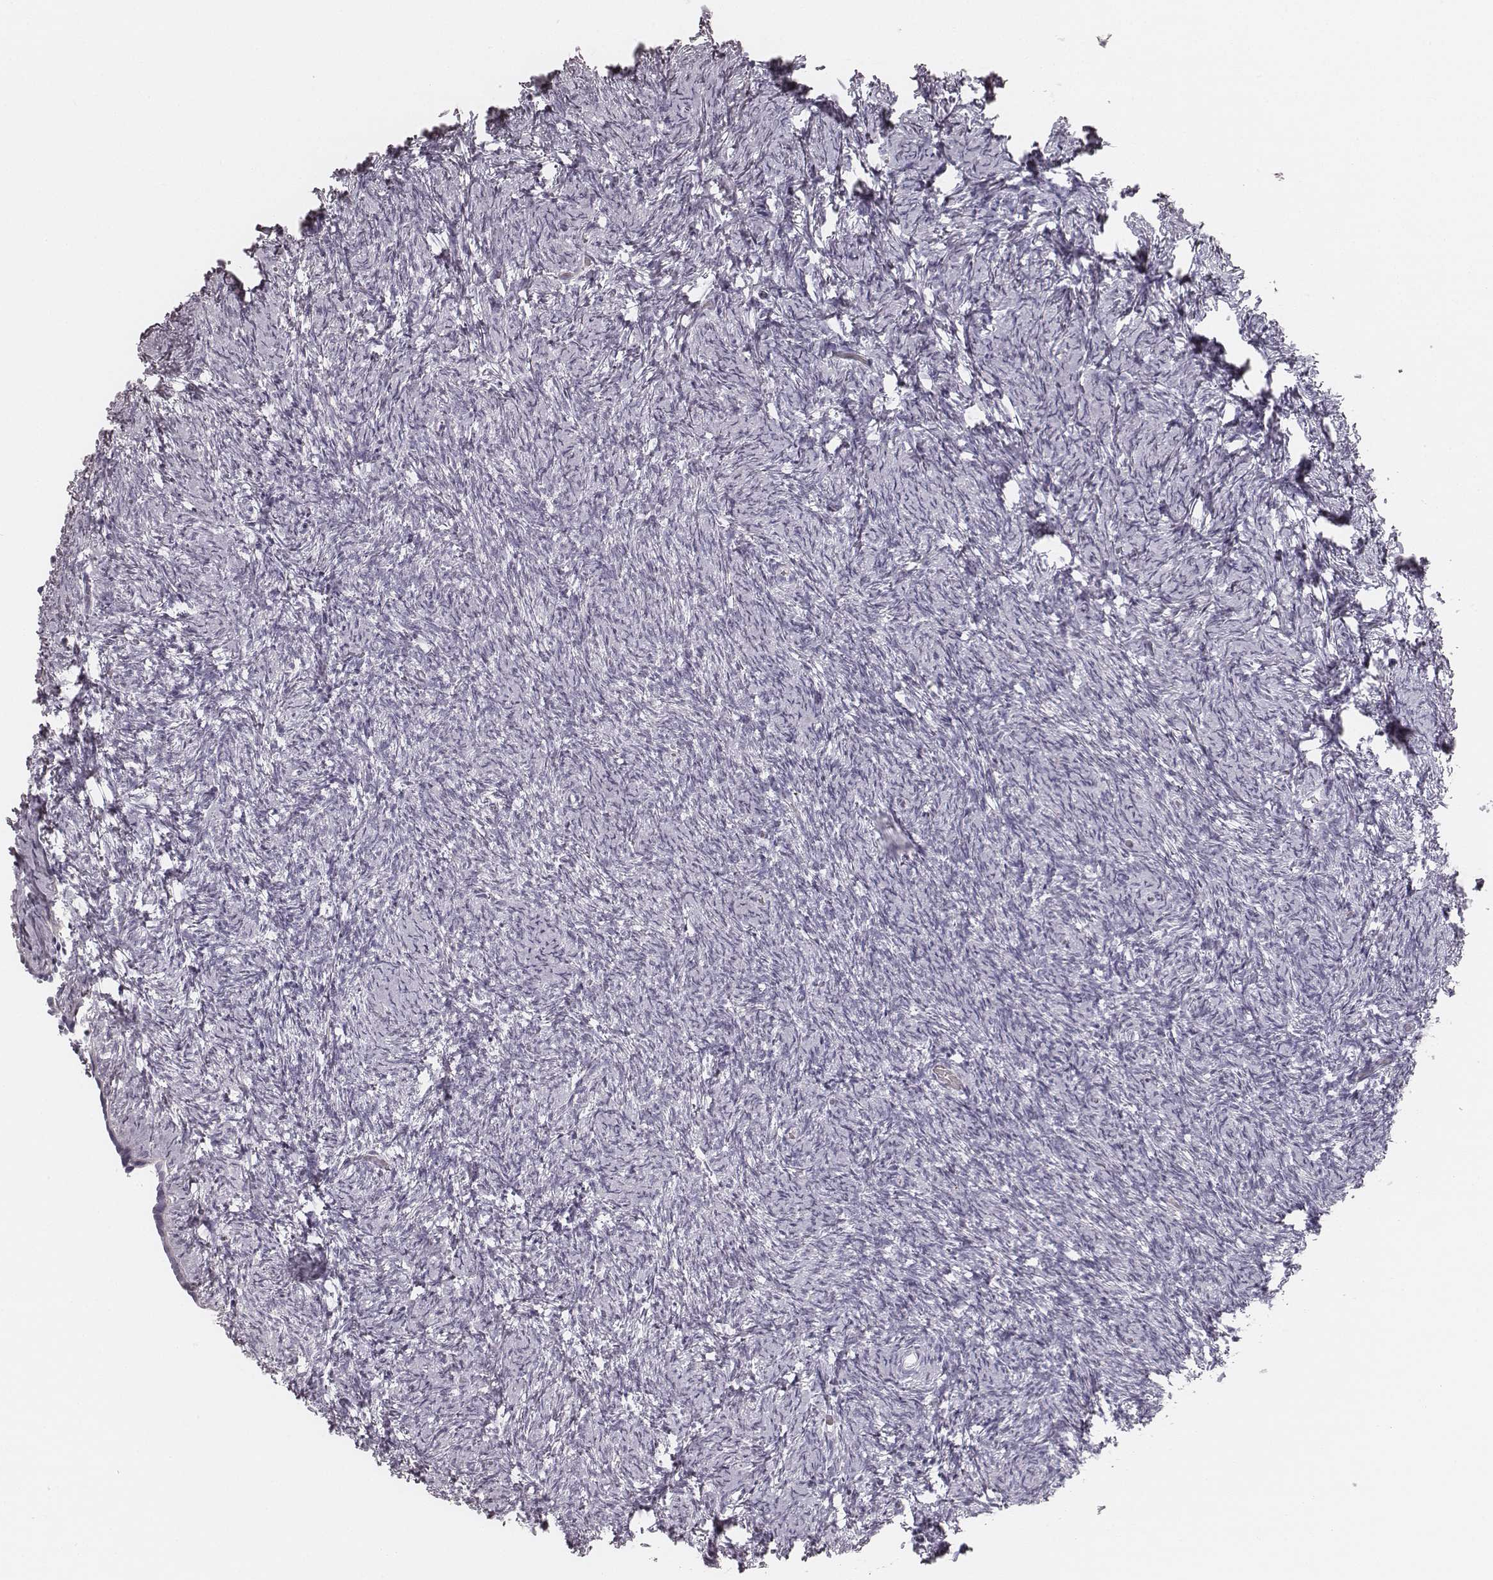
{"staining": {"intensity": "negative", "quantity": "none", "location": "none"}, "tissue": "ovary", "cell_type": "Ovarian stroma cells", "image_type": "normal", "snomed": [{"axis": "morphology", "description": "Normal tissue, NOS"}, {"axis": "topography", "description": "Ovary"}], "caption": "DAB immunohistochemical staining of normal ovary demonstrates no significant staining in ovarian stroma cells.", "gene": "KRT82", "patient": {"sex": "female", "age": 39}}